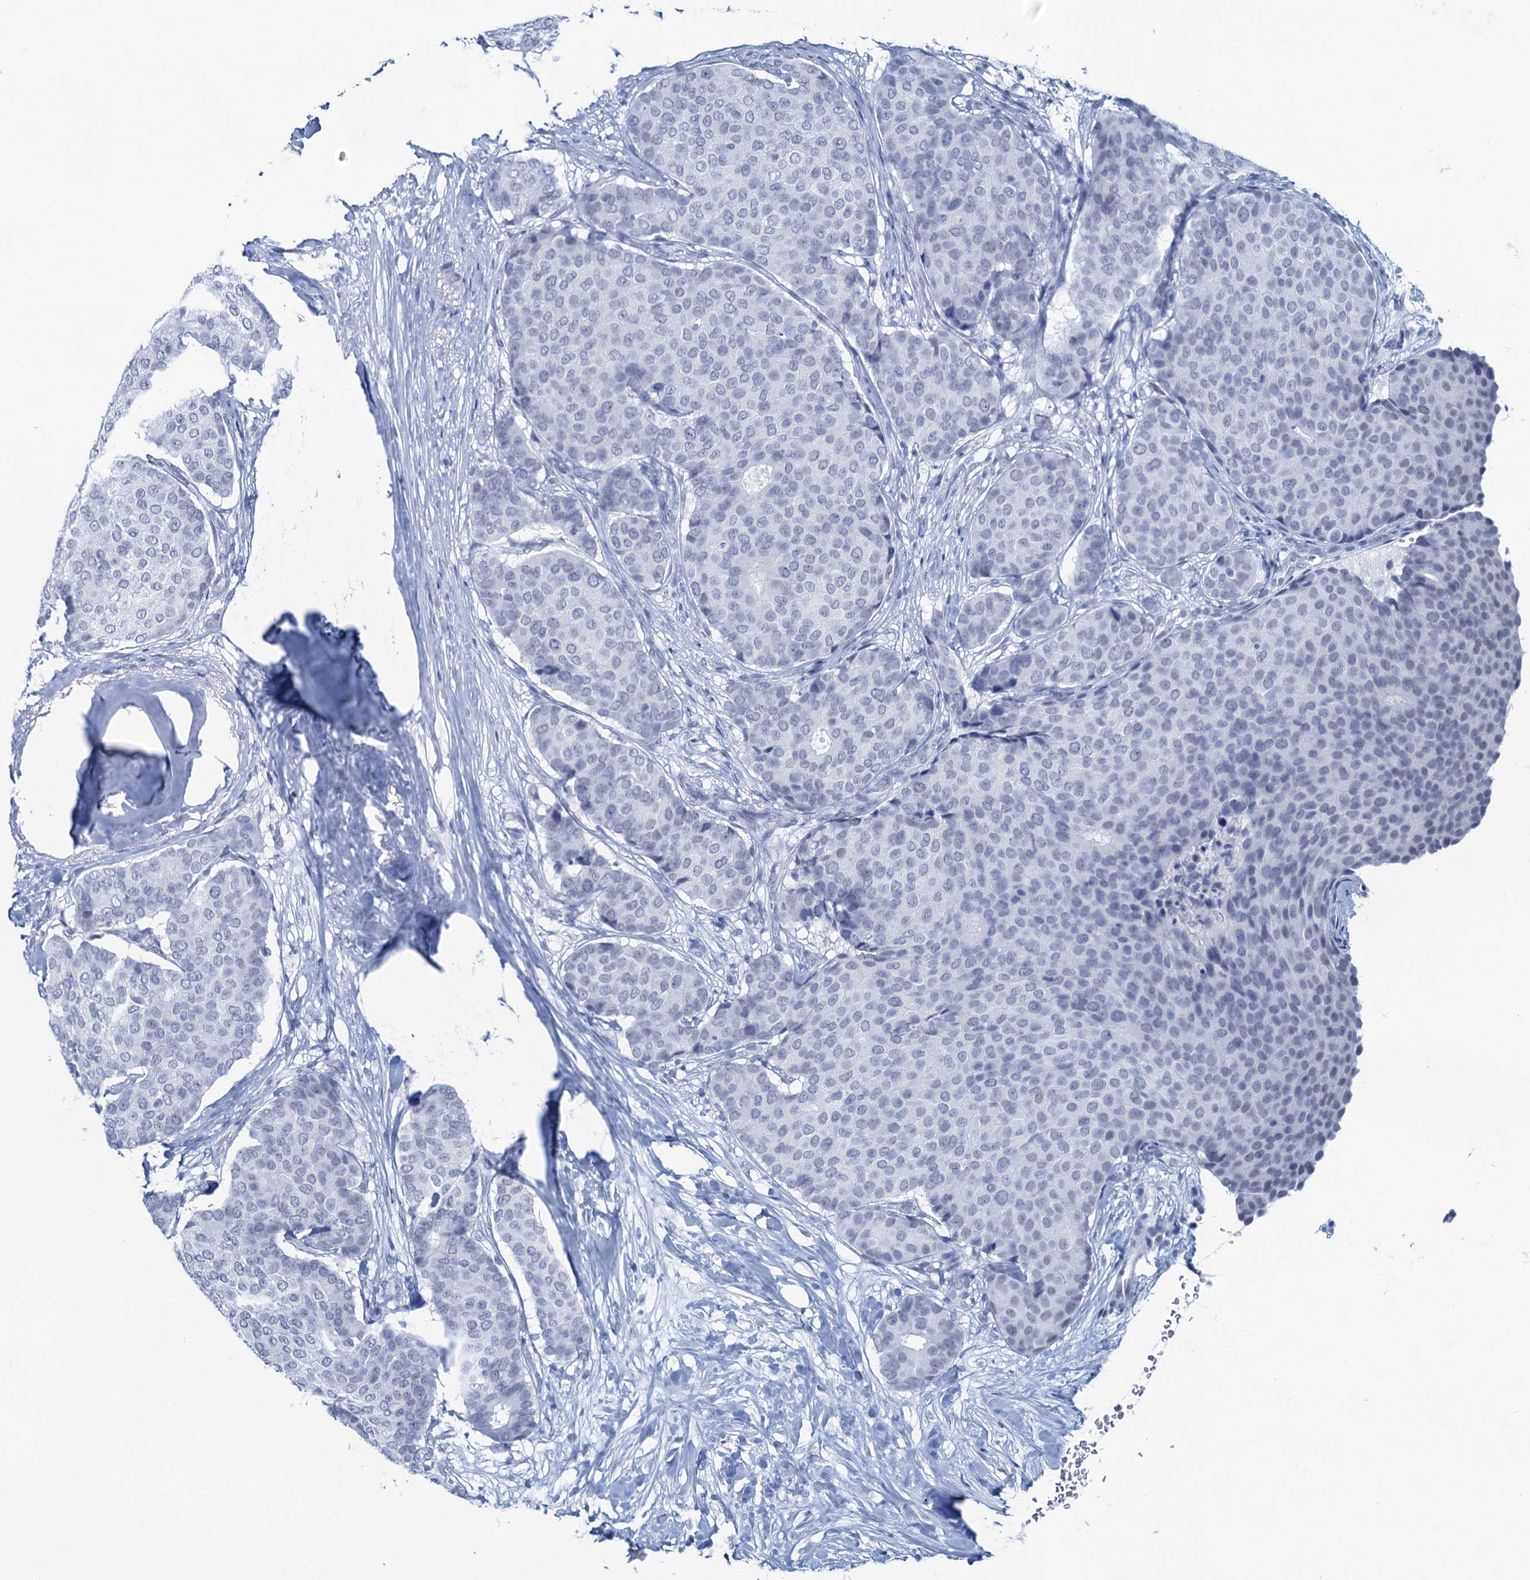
{"staining": {"intensity": "negative", "quantity": "none", "location": "none"}, "tissue": "breast cancer", "cell_type": "Tumor cells", "image_type": "cancer", "snomed": [{"axis": "morphology", "description": "Duct carcinoma"}, {"axis": "topography", "description": "Breast"}], "caption": "This is an immunohistochemistry (IHC) image of breast cancer. There is no staining in tumor cells.", "gene": "HAPSTR1", "patient": {"sex": "female", "age": 75}}